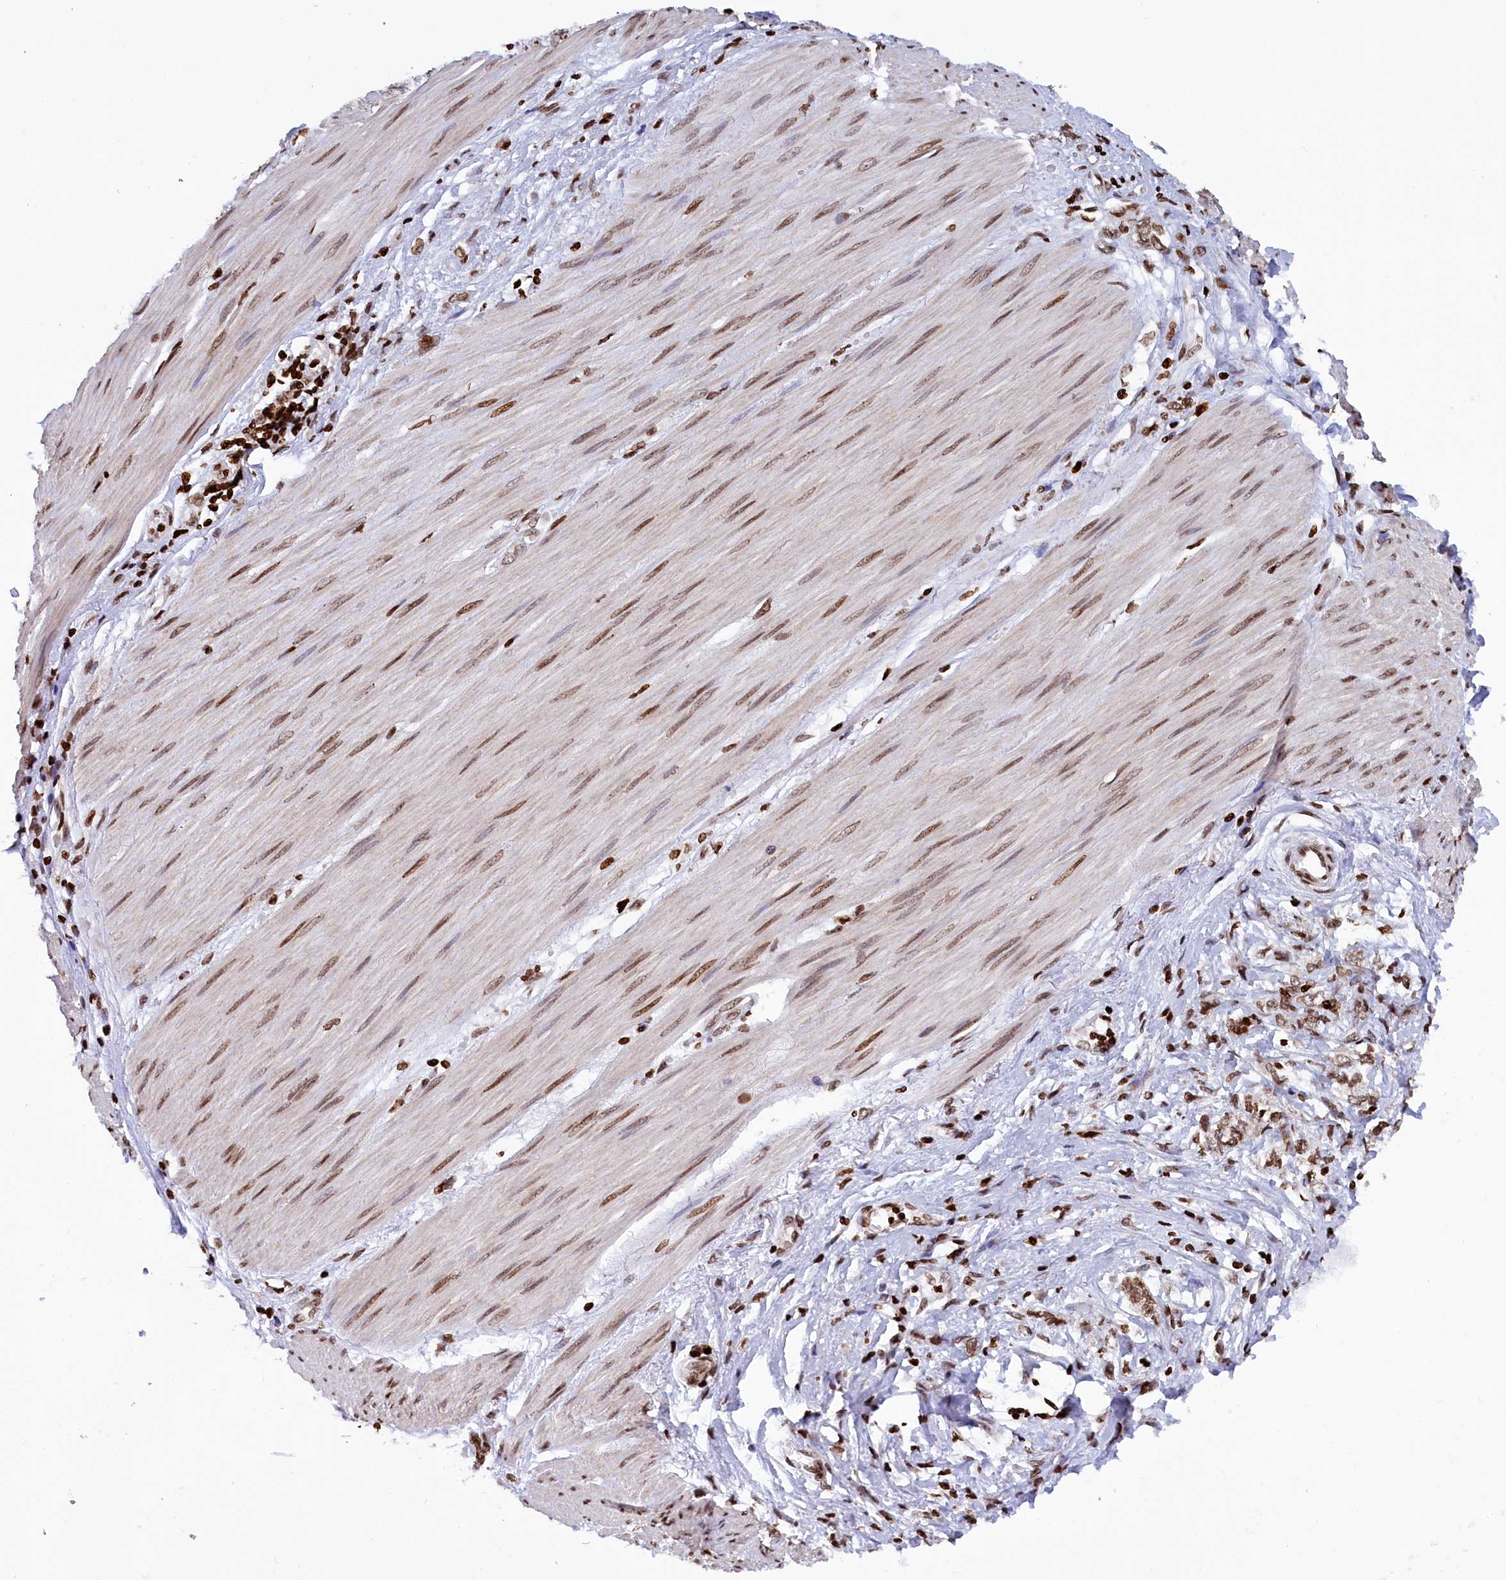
{"staining": {"intensity": "moderate", "quantity": ">75%", "location": "nuclear"}, "tissue": "stomach cancer", "cell_type": "Tumor cells", "image_type": "cancer", "snomed": [{"axis": "morphology", "description": "Adenocarcinoma, NOS"}, {"axis": "topography", "description": "Stomach"}], "caption": "Immunohistochemical staining of human adenocarcinoma (stomach) exhibits medium levels of moderate nuclear protein positivity in approximately >75% of tumor cells. The protein of interest is stained brown, and the nuclei are stained in blue (DAB IHC with brightfield microscopy, high magnification).", "gene": "TIMM29", "patient": {"sex": "female", "age": 76}}